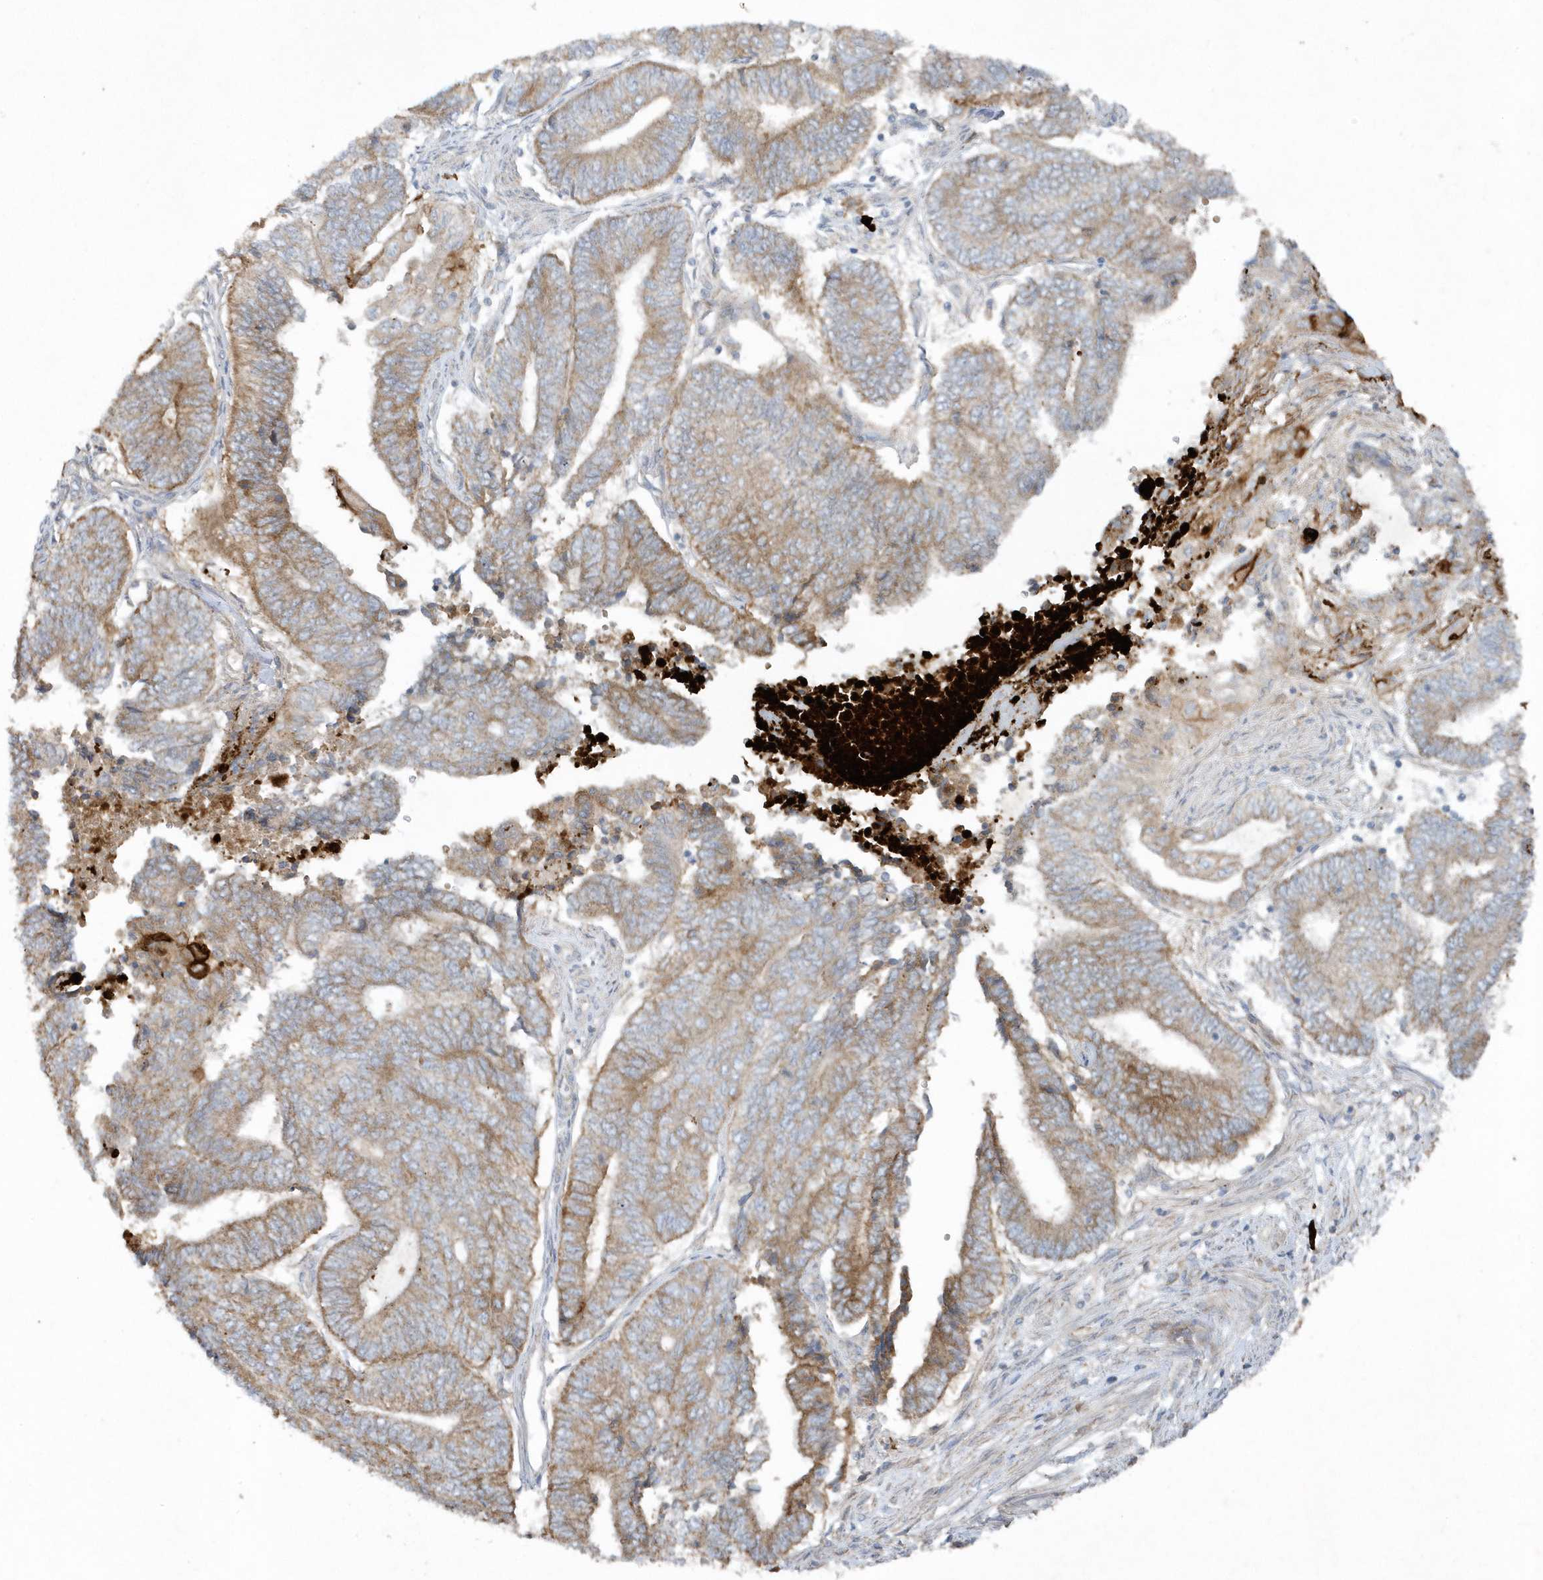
{"staining": {"intensity": "moderate", "quantity": ">75%", "location": "cytoplasmic/membranous"}, "tissue": "endometrial cancer", "cell_type": "Tumor cells", "image_type": "cancer", "snomed": [{"axis": "morphology", "description": "Adenocarcinoma, NOS"}, {"axis": "topography", "description": "Uterus"}, {"axis": "topography", "description": "Endometrium"}], "caption": "IHC of endometrial adenocarcinoma displays medium levels of moderate cytoplasmic/membranous staining in approximately >75% of tumor cells.", "gene": "SLC38A2", "patient": {"sex": "female", "age": 70}}